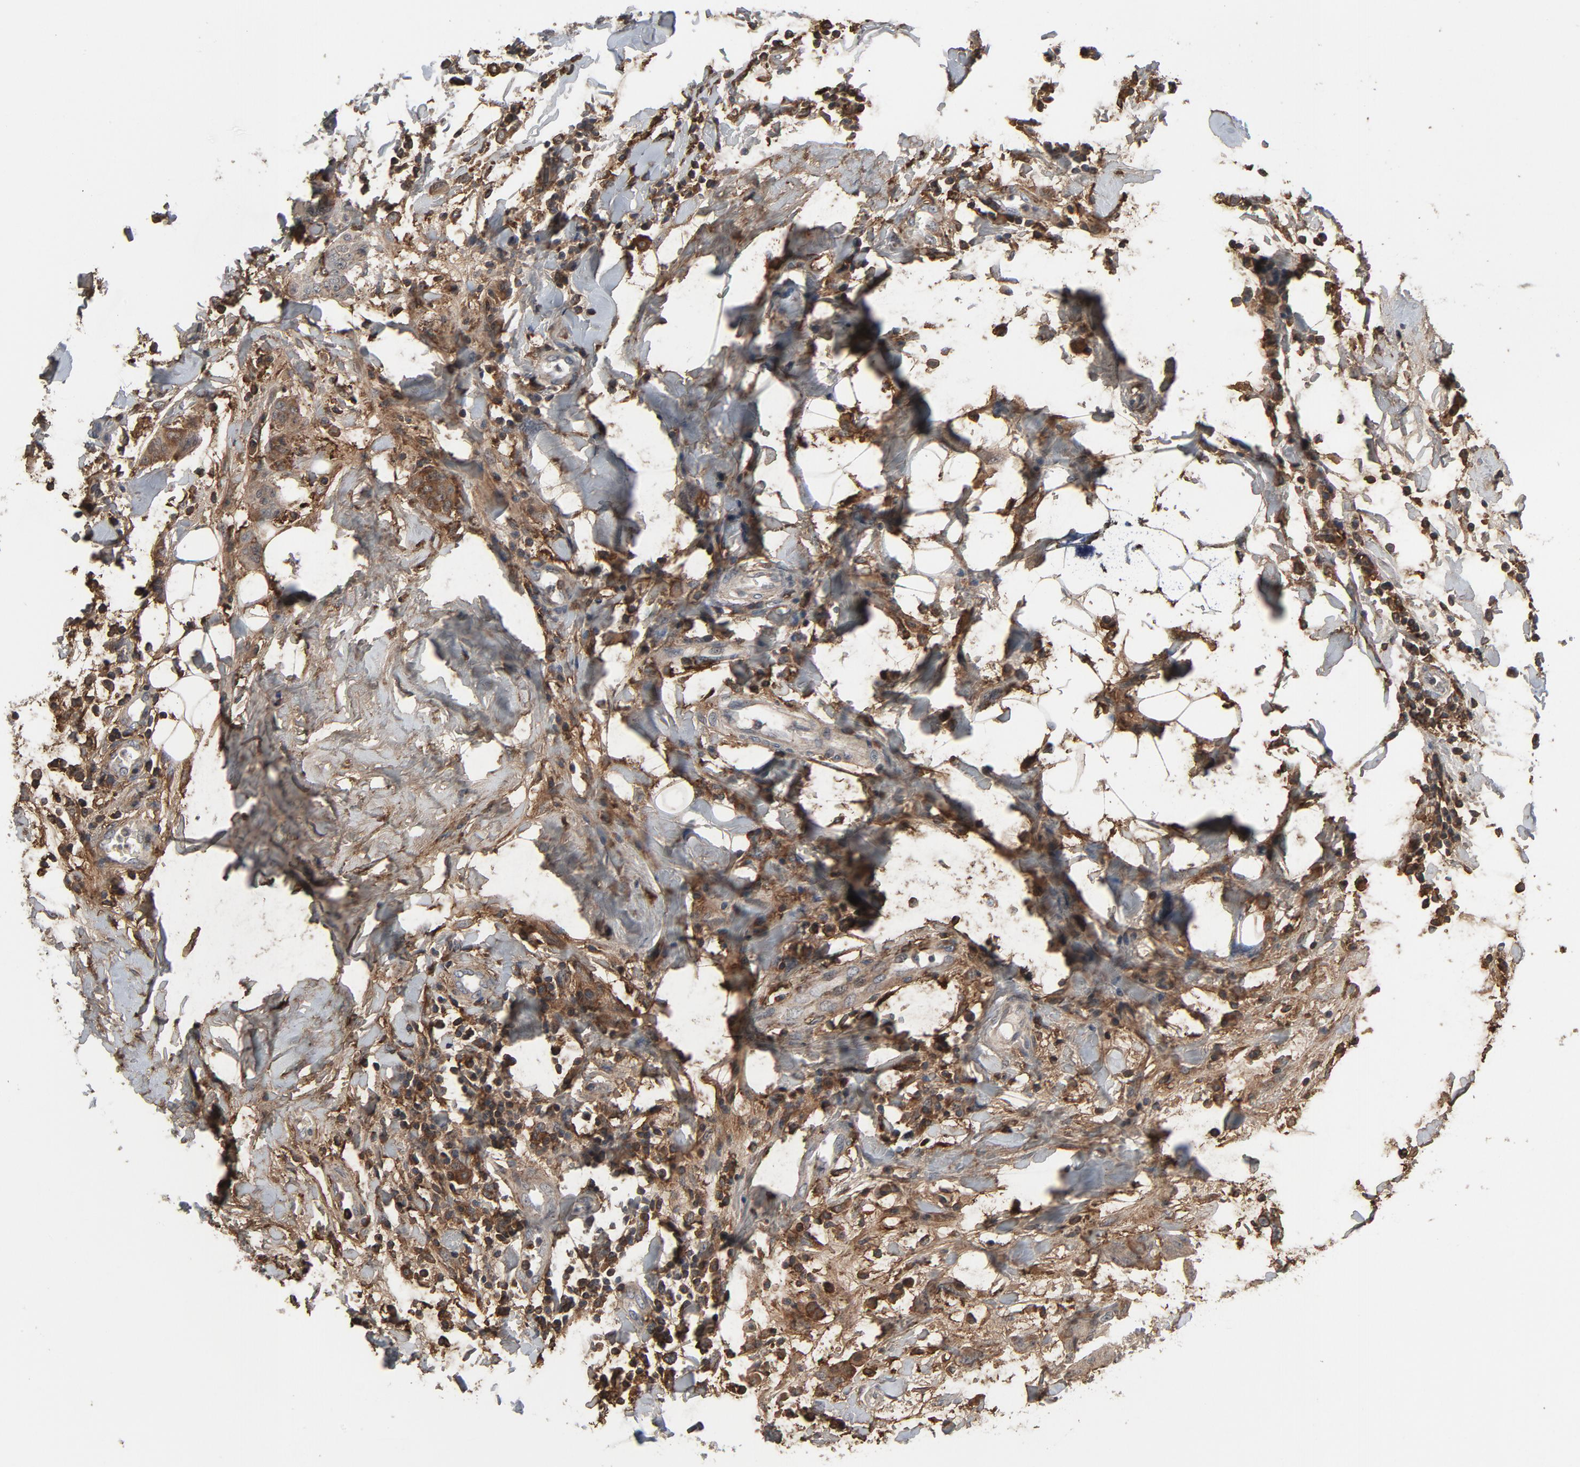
{"staining": {"intensity": "moderate", "quantity": ">75%", "location": "cytoplasmic/membranous"}, "tissue": "breast cancer", "cell_type": "Tumor cells", "image_type": "cancer", "snomed": [{"axis": "morphology", "description": "Duct carcinoma"}, {"axis": "topography", "description": "Breast"}], "caption": "High-power microscopy captured an immunohistochemistry (IHC) micrograph of breast cancer, revealing moderate cytoplasmic/membranous expression in about >75% of tumor cells.", "gene": "PDZD4", "patient": {"sex": "female", "age": 40}}